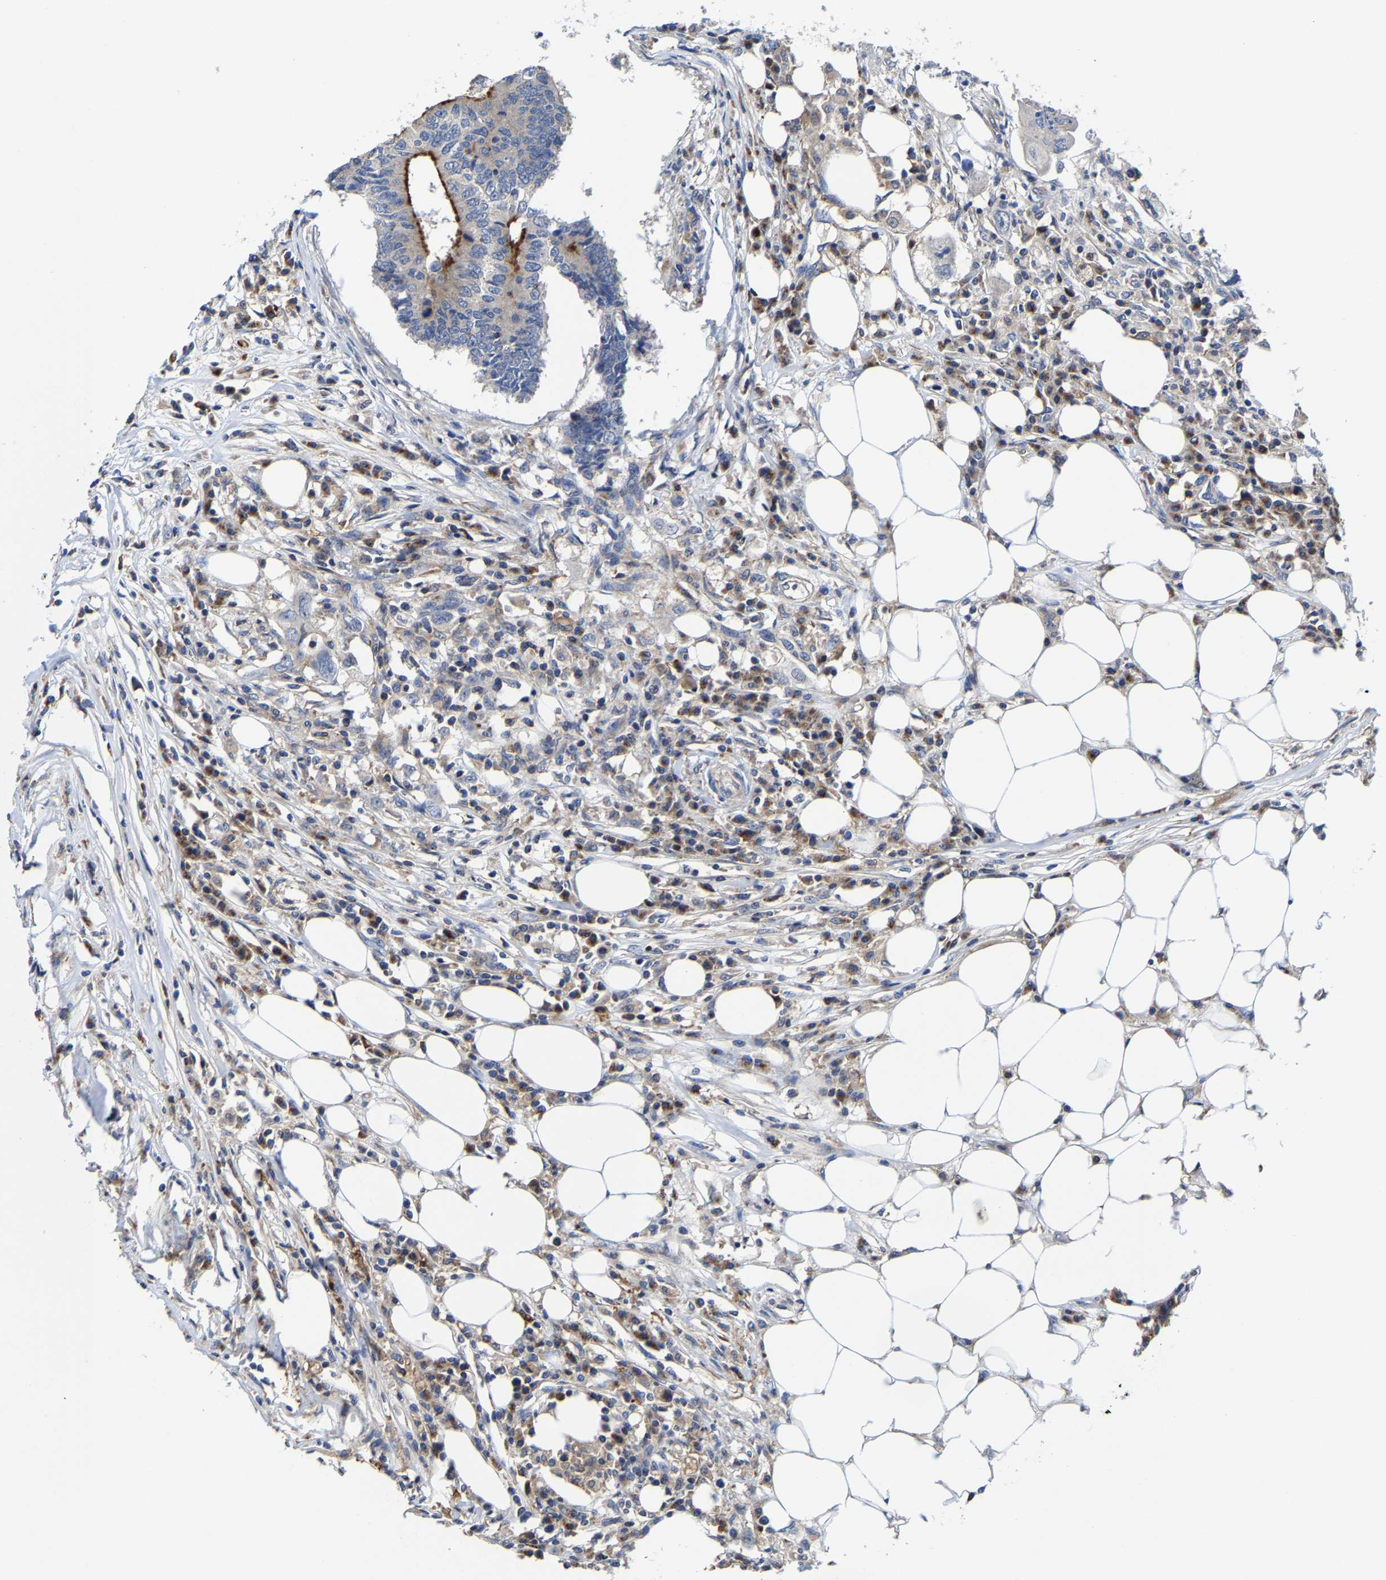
{"staining": {"intensity": "moderate", "quantity": ">75%", "location": "cytoplasmic/membranous"}, "tissue": "colorectal cancer", "cell_type": "Tumor cells", "image_type": "cancer", "snomed": [{"axis": "morphology", "description": "Adenocarcinoma, NOS"}, {"axis": "topography", "description": "Colon"}], "caption": "Immunohistochemical staining of colorectal cancer reveals moderate cytoplasmic/membranous protein positivity in approximately >75% of tumor cells. The staining was performed using DAB (3,3'-diaminobenzidine) to visualize the protein expression in brown, while the nuclei were stained in blue with hematoxylin (Magnification: 20x).", "gene": "PFKFB3", "patient": {"sex": "male", "age": 71}}